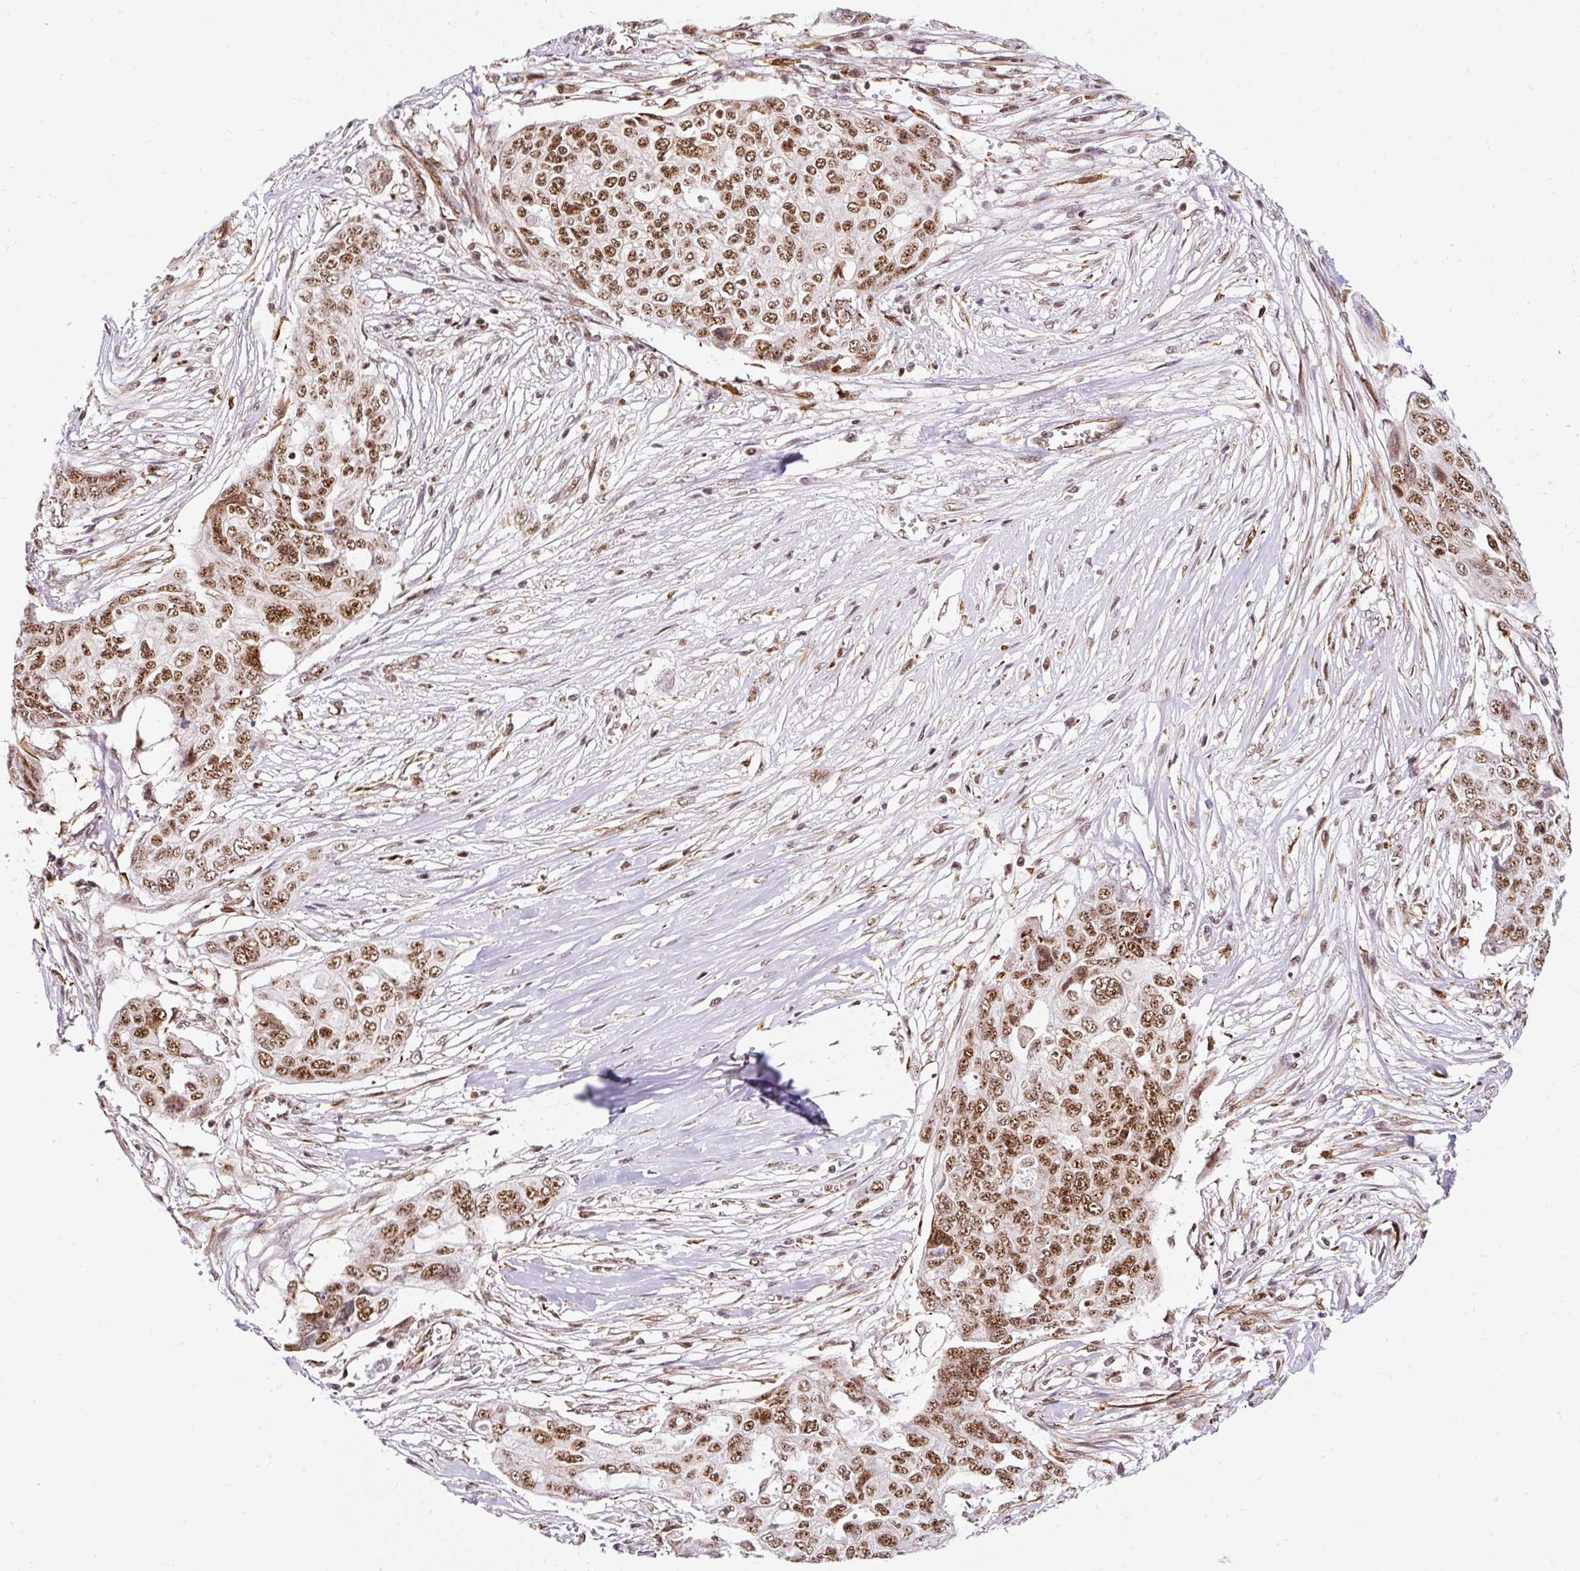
{"staining": {"intensity": "moderate", "quantity": ">75%", "location": "nuclear"}, "tissue": "ovarian cancer", "cell_type": "Tumor cells", "image_type": "cancer", "snomed": [{"axis": "morphology", "description": "Carcinoma, endometroid"}, {"axis": "topography", "description": "Ovary"}], "caption": "The photomicrograph displays immunohistochemical staining of endometroid carcinoma (ovarian). There is moderate nuclear staining is identified in approximately >75% of tumor cells.", "gene": "LUC7L2", "patient": {"sex": "female", "age": 70}}